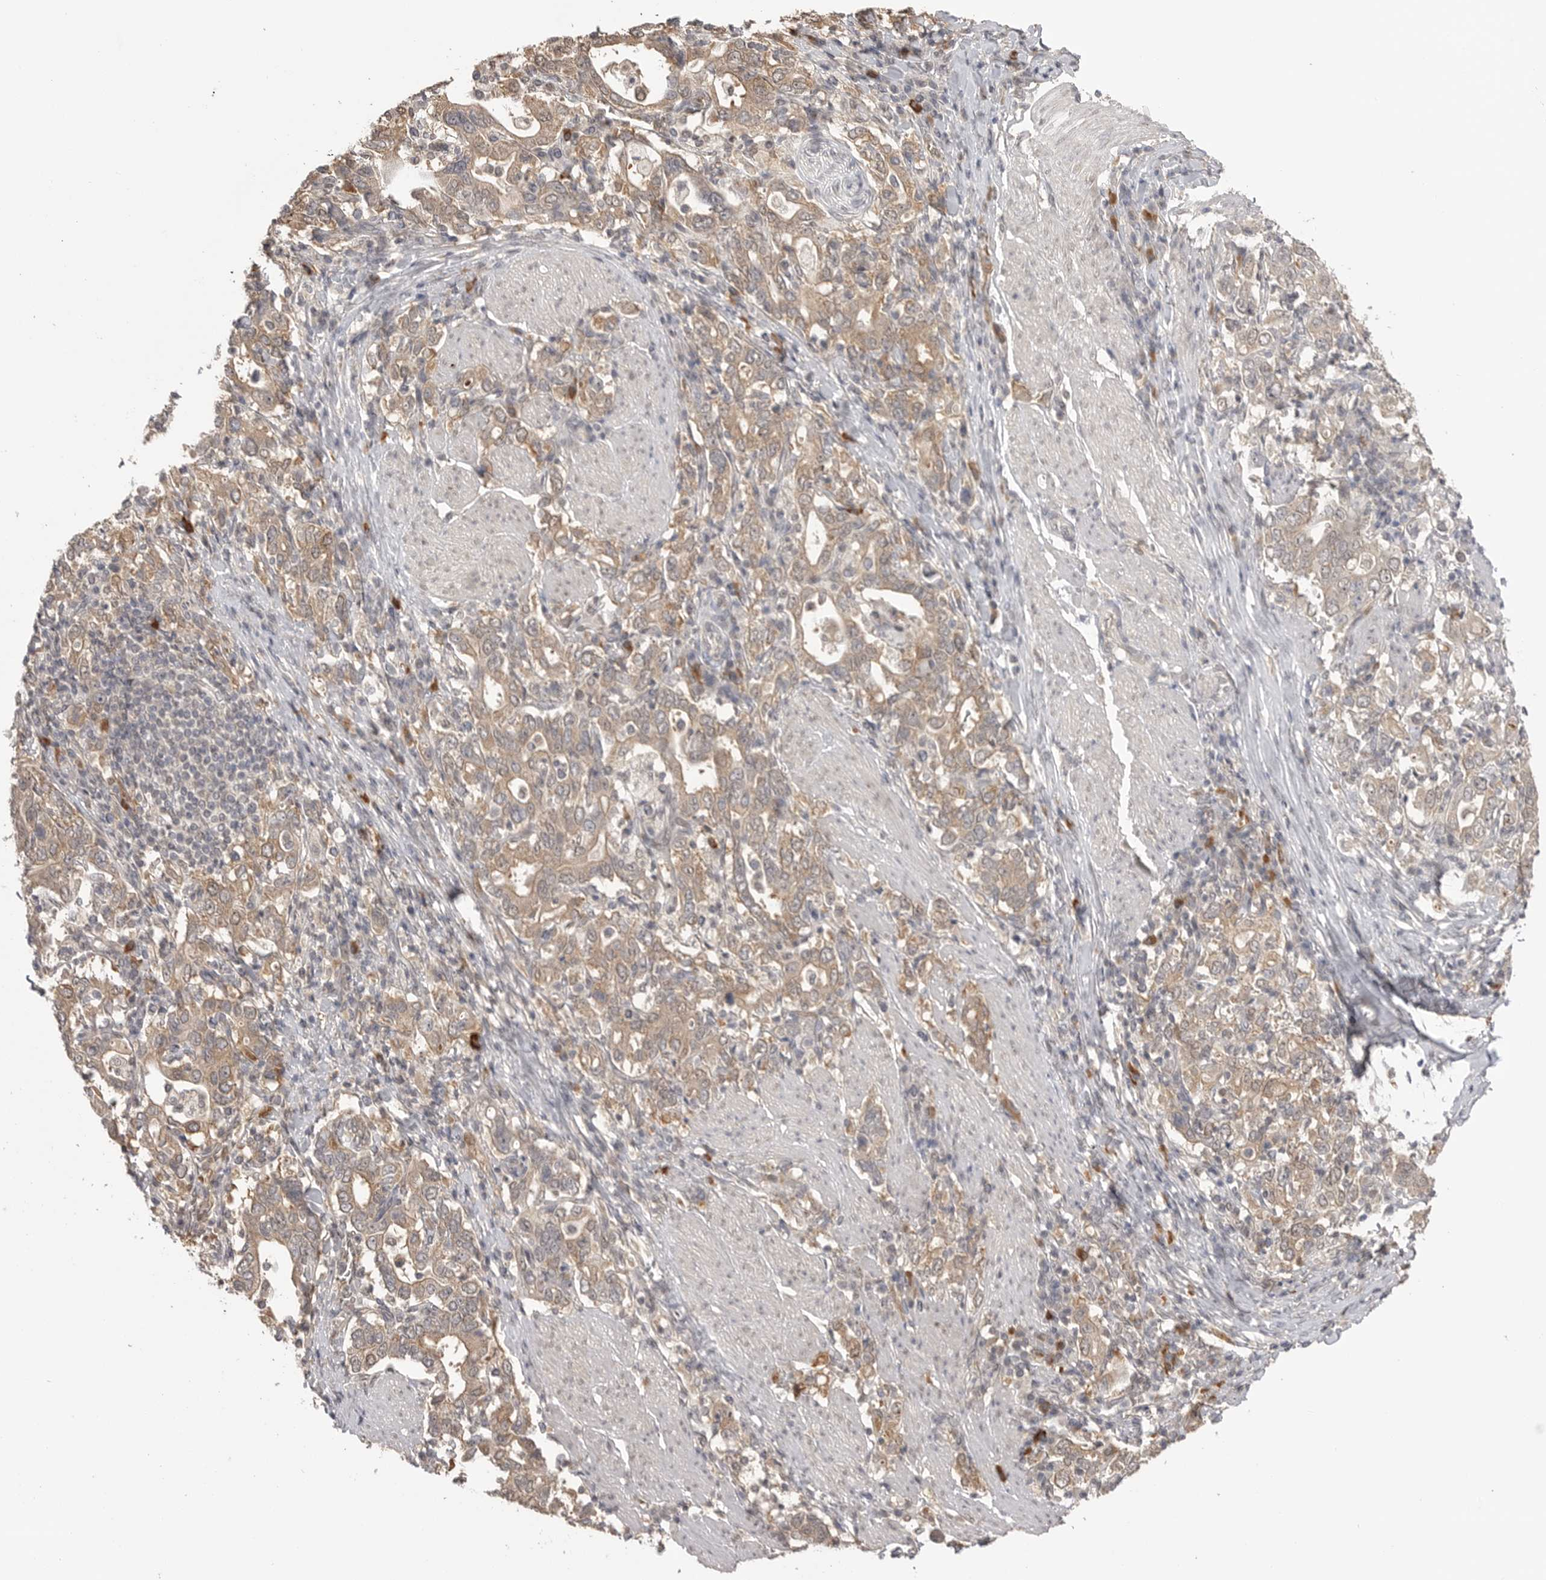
{"staining": {"intensity": "weak", "quantity": ">75%", "location": "cytoplasmic/membranous"}, "tissue": "stomach cancer", "cell_type": "Tumor cells", "image_type": "cancer", "snomed": [{"axis": "morphology", "description": "Adenocarcinoma, NOS"}, {"axis": "topography", "description": "Stomach, upper"}], "caption": "An immunohistochemistry photomicrograph of tumor tissue is shown. Protein staining in brown highlights weak cytoplasmic/membranous positivity in adenocarcinoma (stomach) within tumor cells.", "gene": "ASPSCR1", "patient": {"sex": "male", "age": 62}}